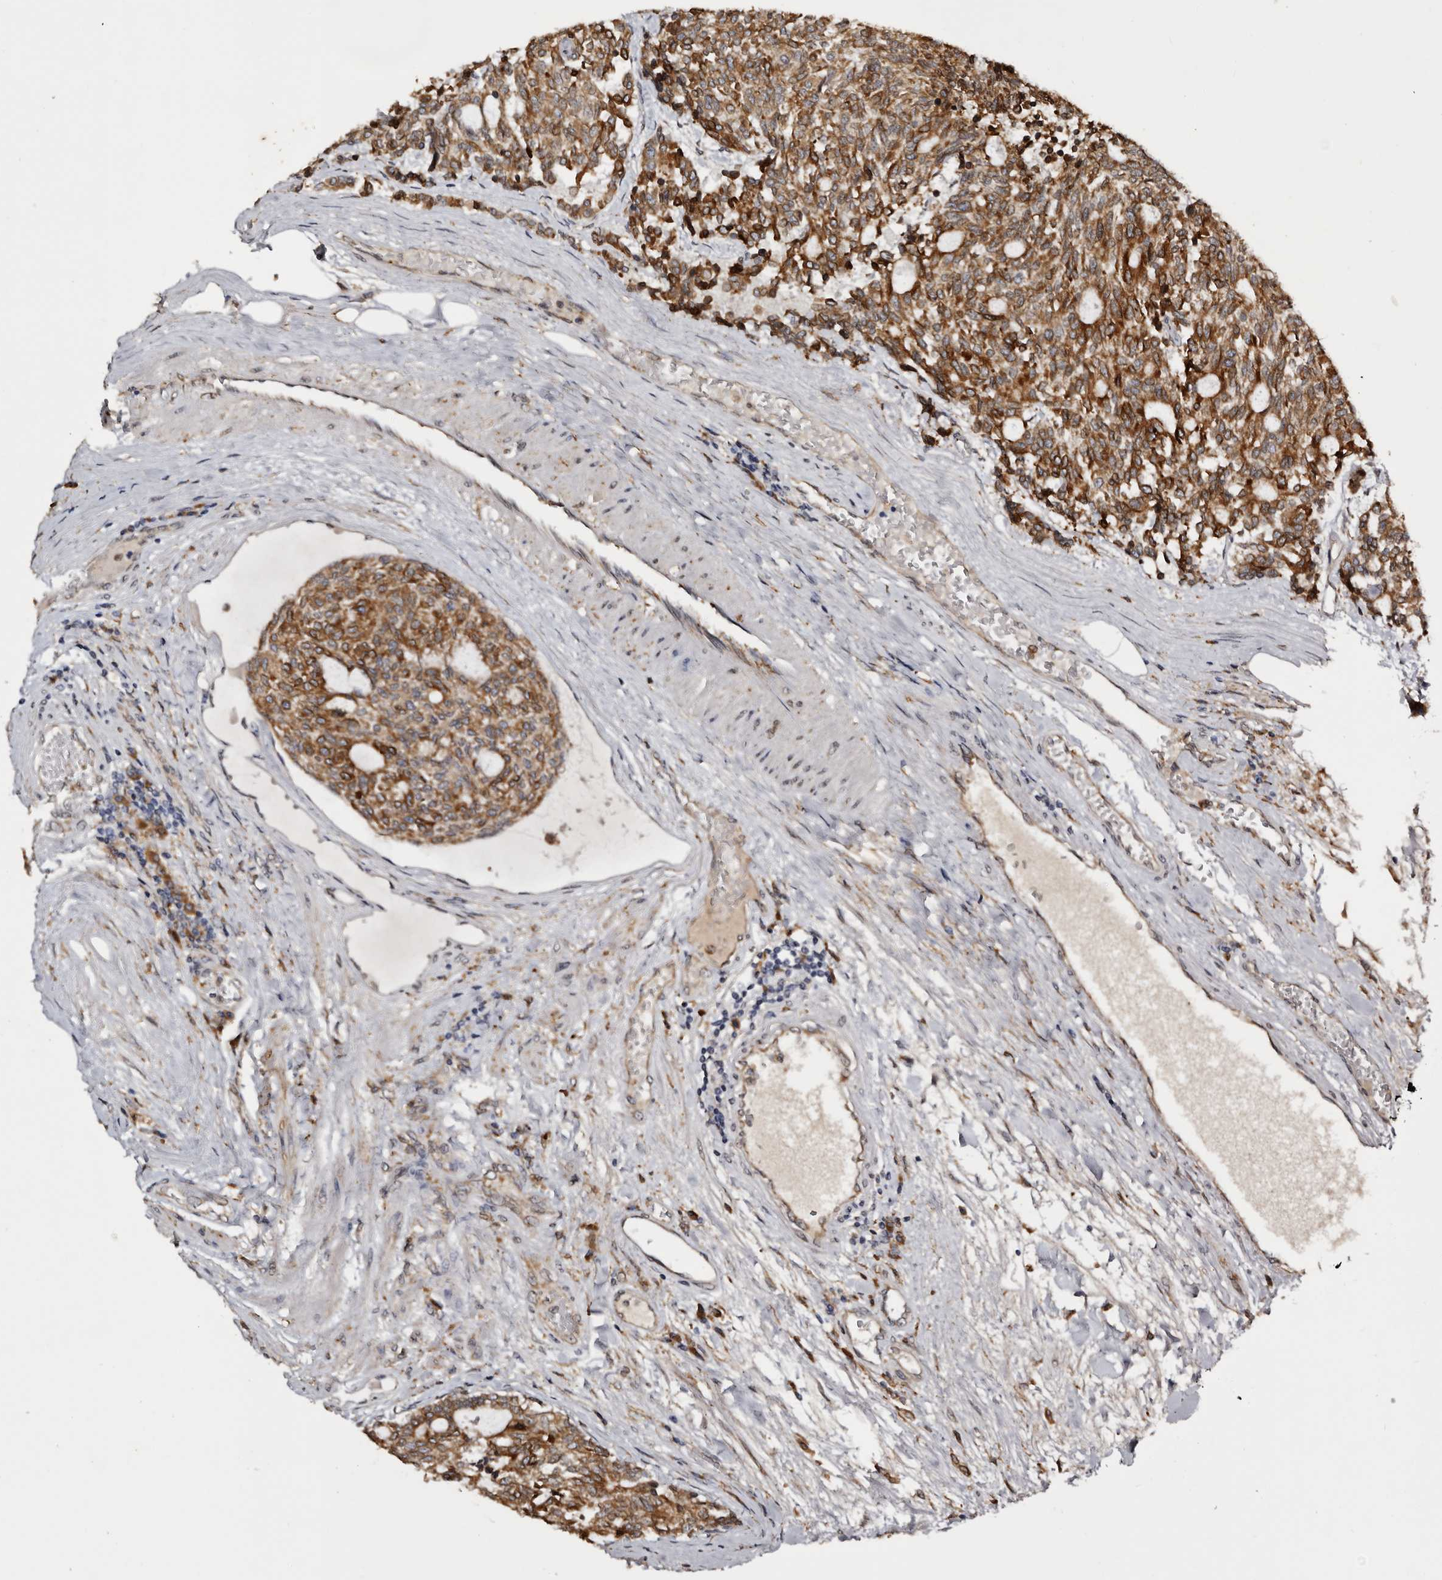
{"staining": {"intensity": "strong", "quantity": ">75%", "location": "cytoplasmic/membranous"}, "tissue": "carcinoid", "cell_type": "Tumor cells", "image_type": "cancer", "snomed": [{"axis": "morphology", "description": "Carcinoid, malignant, NOS"}, {"axis": "topography", "description": "Pancreas"}], "caption": "Tumor cells show high levels of strong cytoplasmic/membranous staining in about >75% of cells in carcinoid.", "gene": "INKA2", "patient": {"sex": "female", "age": 54}}